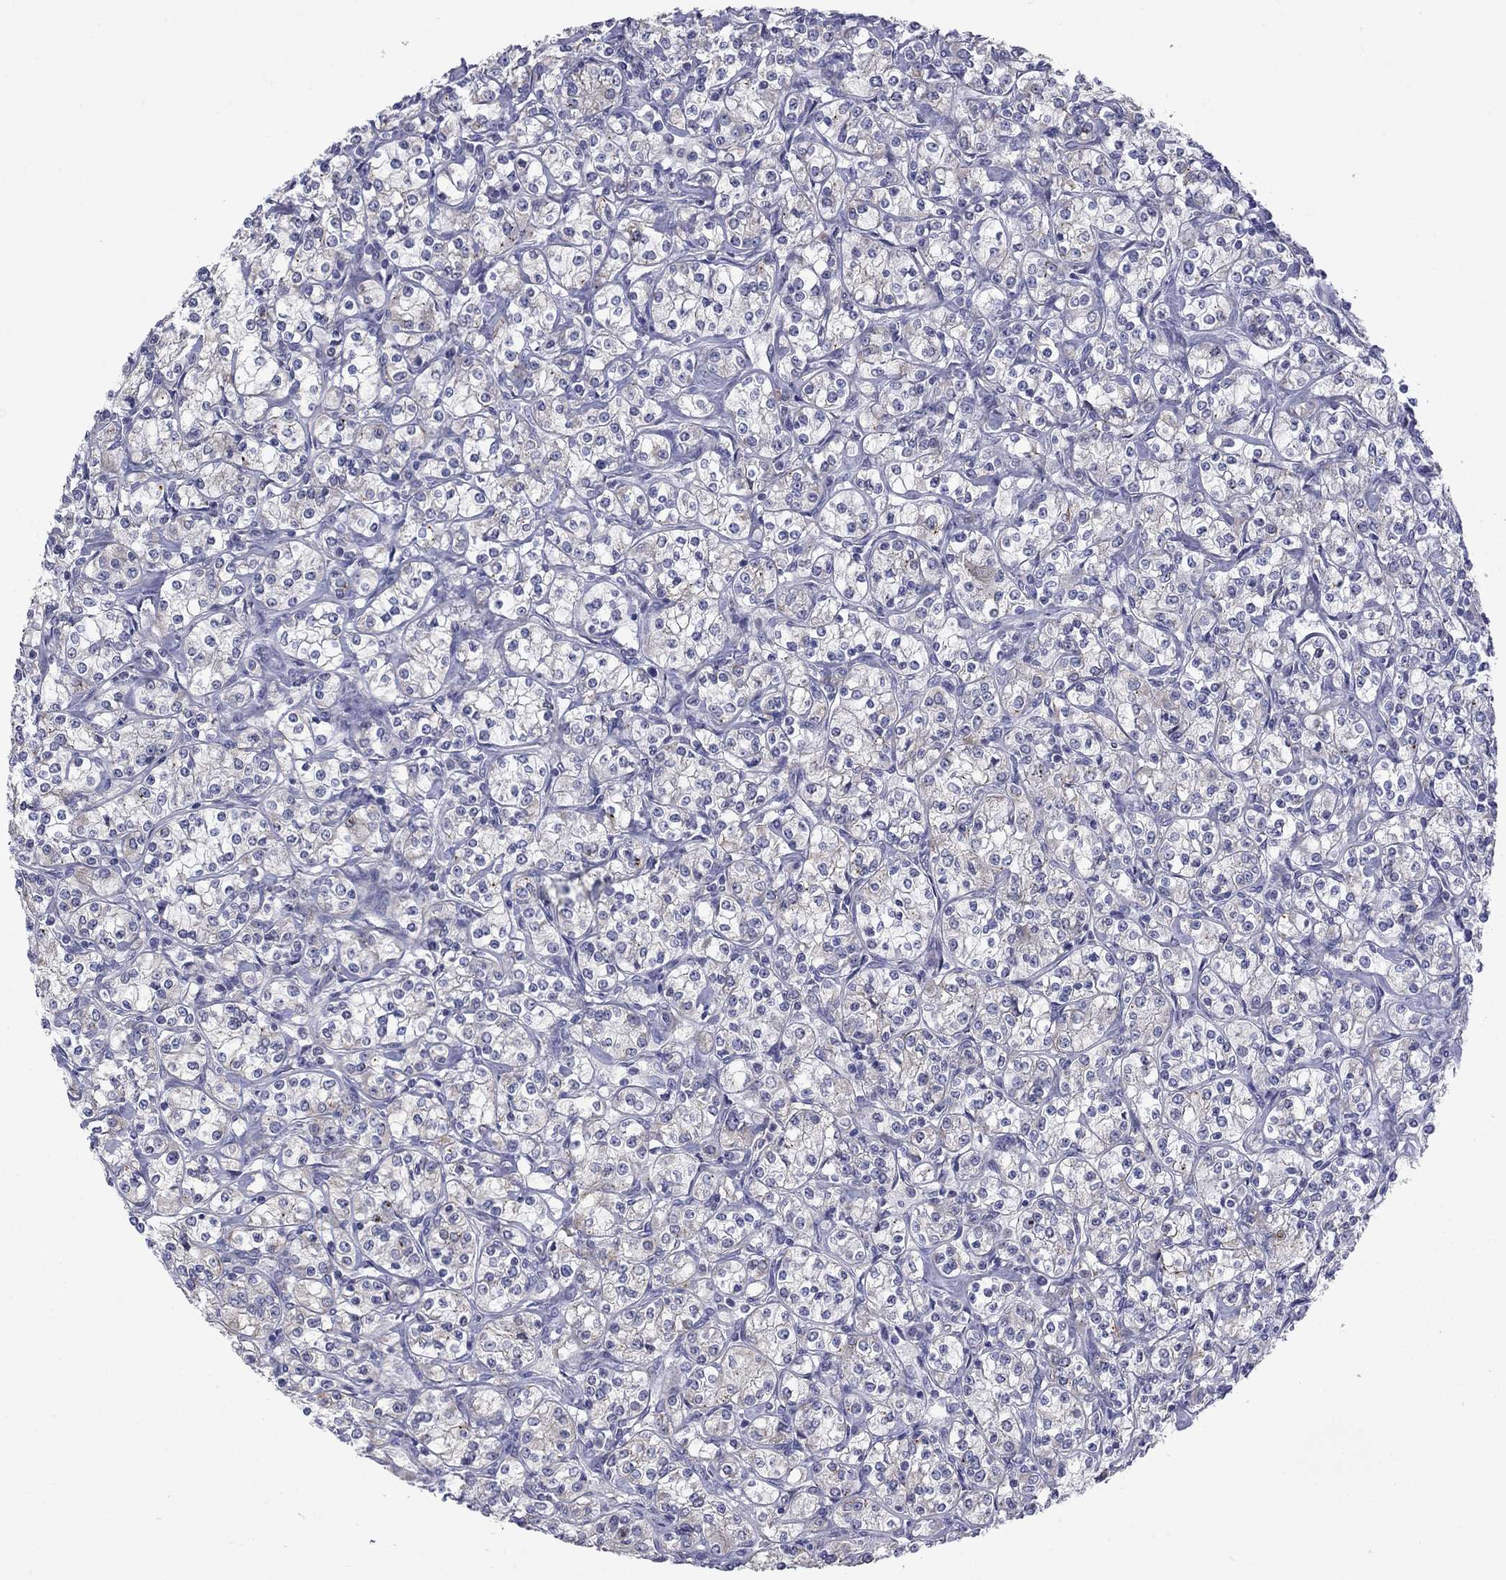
{"staining": {"intensity": "negative", "quantity": "none", "location": "none"}, "tissue": "renal cancer", "cell_type": "Tumor cells", "image_type": "cancer", "snomed": [{"axis": "morphology", "description": "Adenocarcinoma, NOS"}, {"axis": "topography", "description": "Kidney"}], "caption": "Protein analysis of renal cancer (adenocarcinoma) displays no significant expression in tumor cells.", "gene": "TMPRSS11A", "patient": {"sex": "male", "age": 77}}